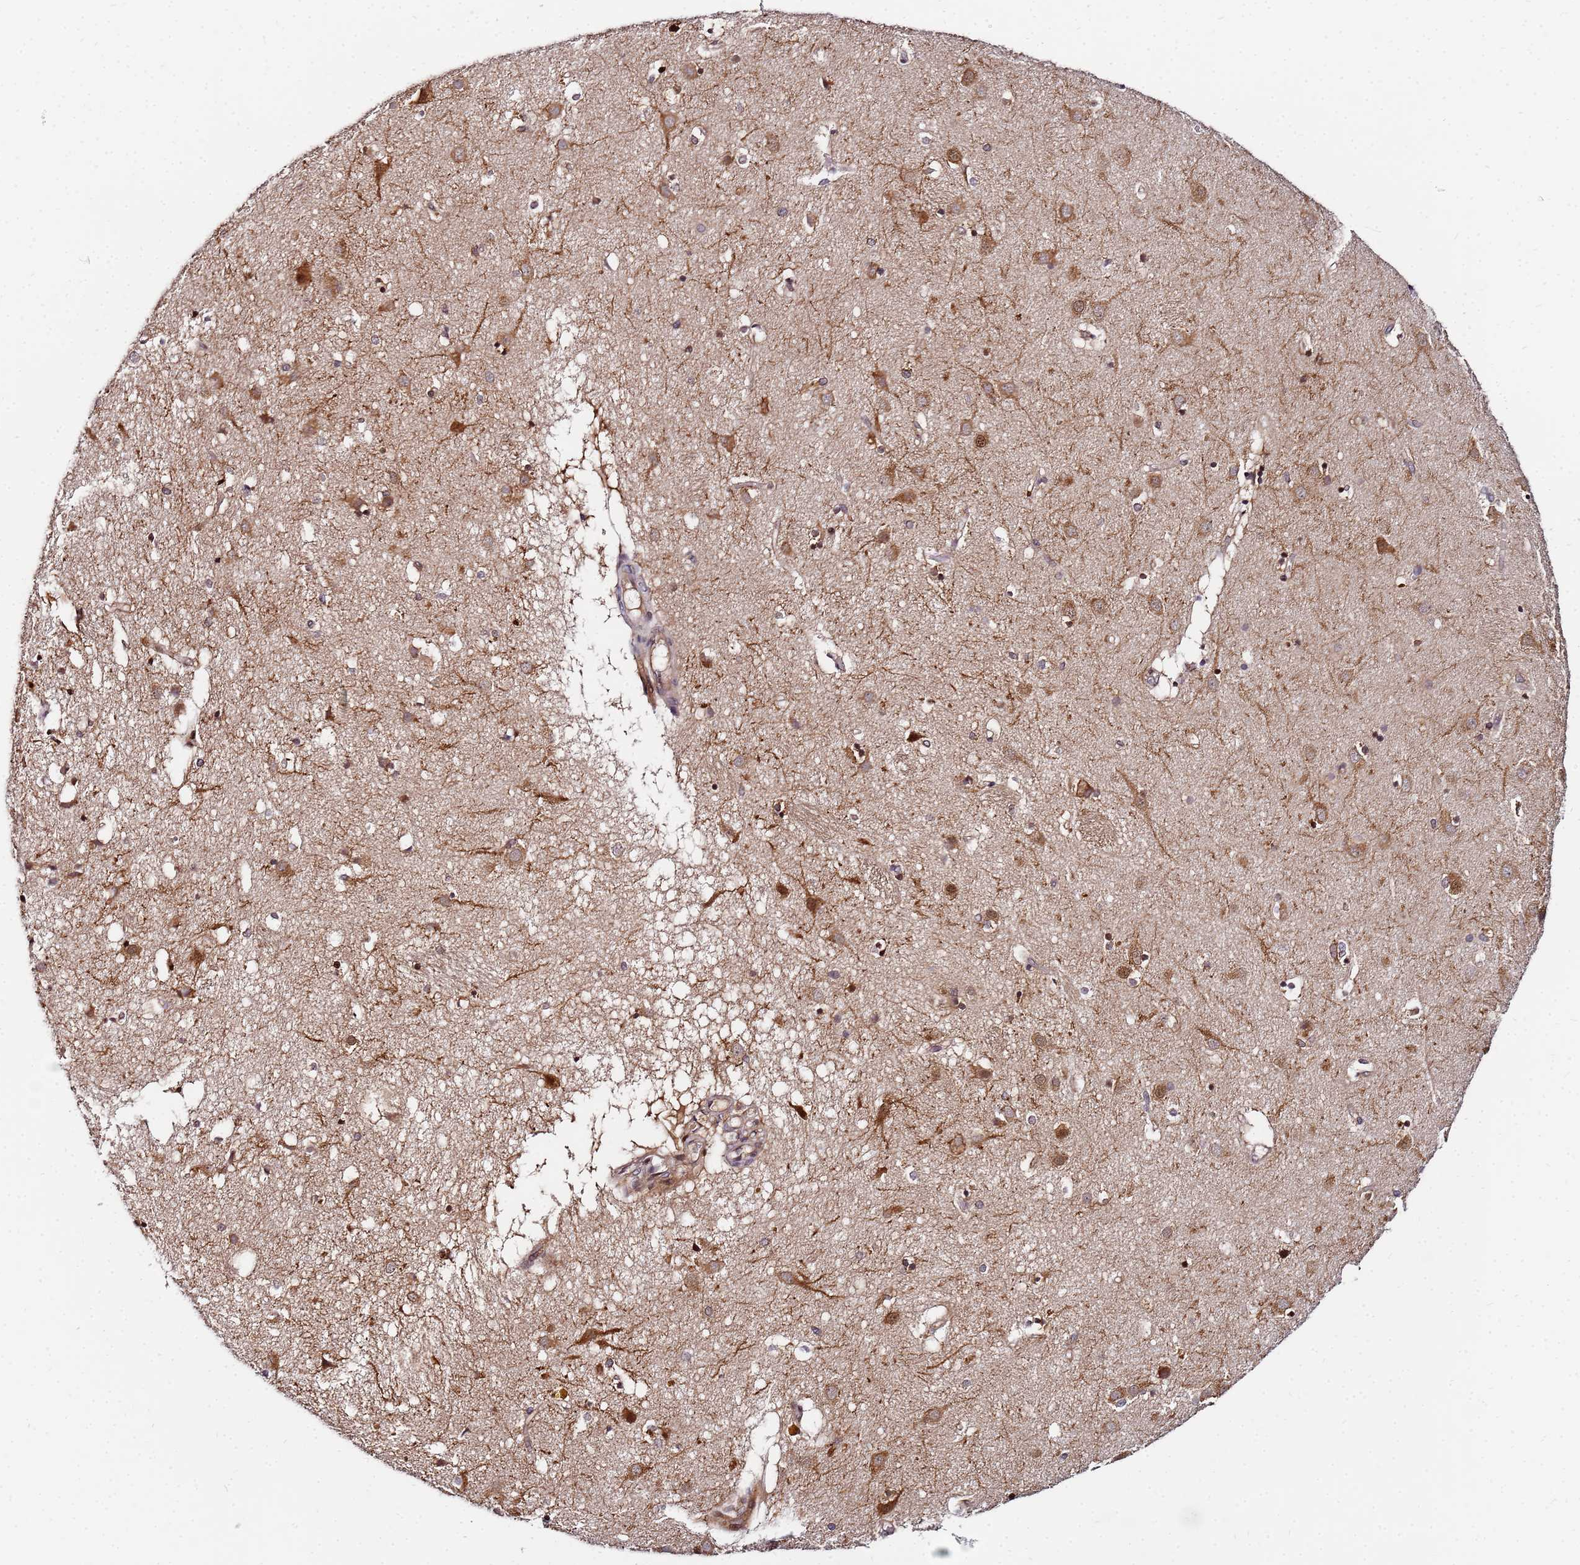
{"staining": {"intensity": "moderate", "quantity": "25%-75%", "location": "cytoplasmic/membranous"}, "tissue": "caudate", "cell_type": "Glial cells", "image_type": "normal", "snomed": [{"axis": "morphology", "description": "Normal tissue, NOS"}, {"axis": "topography", "description": "Lateral ventricle wall"}], "caption": "Brown immunohistochemical staining in unremarkable caudate demonstrates moderate cytoplasmic/membranous positivity in approximately 25%-75% of glial cells.", "gene": "UNC93B1", "patient": {"sex": "male", "age": 70}}